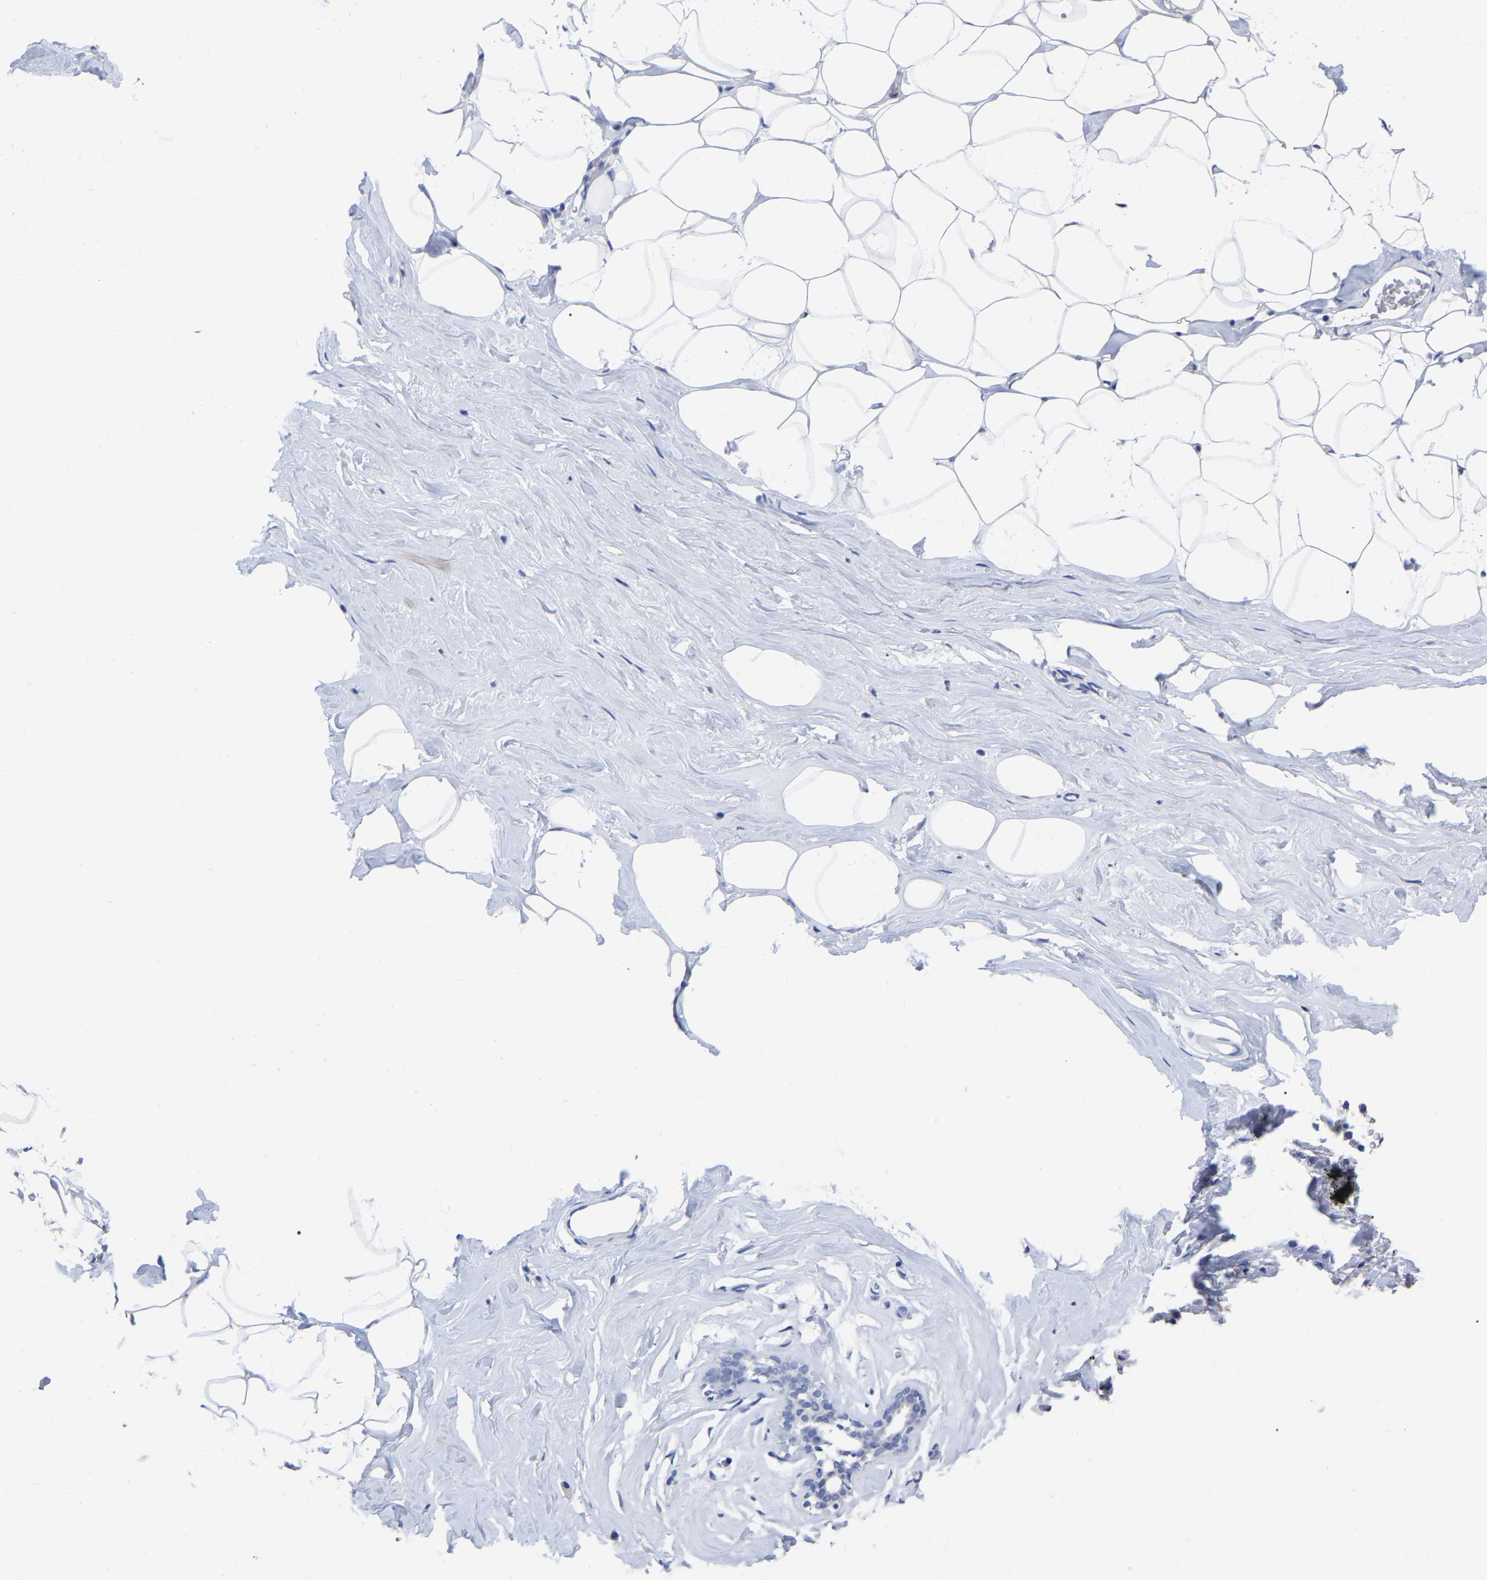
{"staining": {"intensity": "weak", "quantity": ">75%", "location": "cytoplasmic/membranous"}, "tissue": "adipose tissue", "cell_type": "Adipocytes", "image_type": "normal", "snomed": [{"axis": "morphology", "description": "Normal tissue, NOS"}, {"axis": "morphology", "description": "Fibrosis, NOS"}, {"axis": "topography", "description": "Breast"}, {"axis": "topography", "description": "Adipose tissue"}], "caption": "The micrograph demonstrates a brown stain indicating the presence of a protein in the cytoplasmic/membranous of adipocytes in adipose tissue. (DAB IHC, brown staining for protein, blue staining for nuclei).", "gene": "ANXA13", "patient": {"sex": "female", "age": 39}}